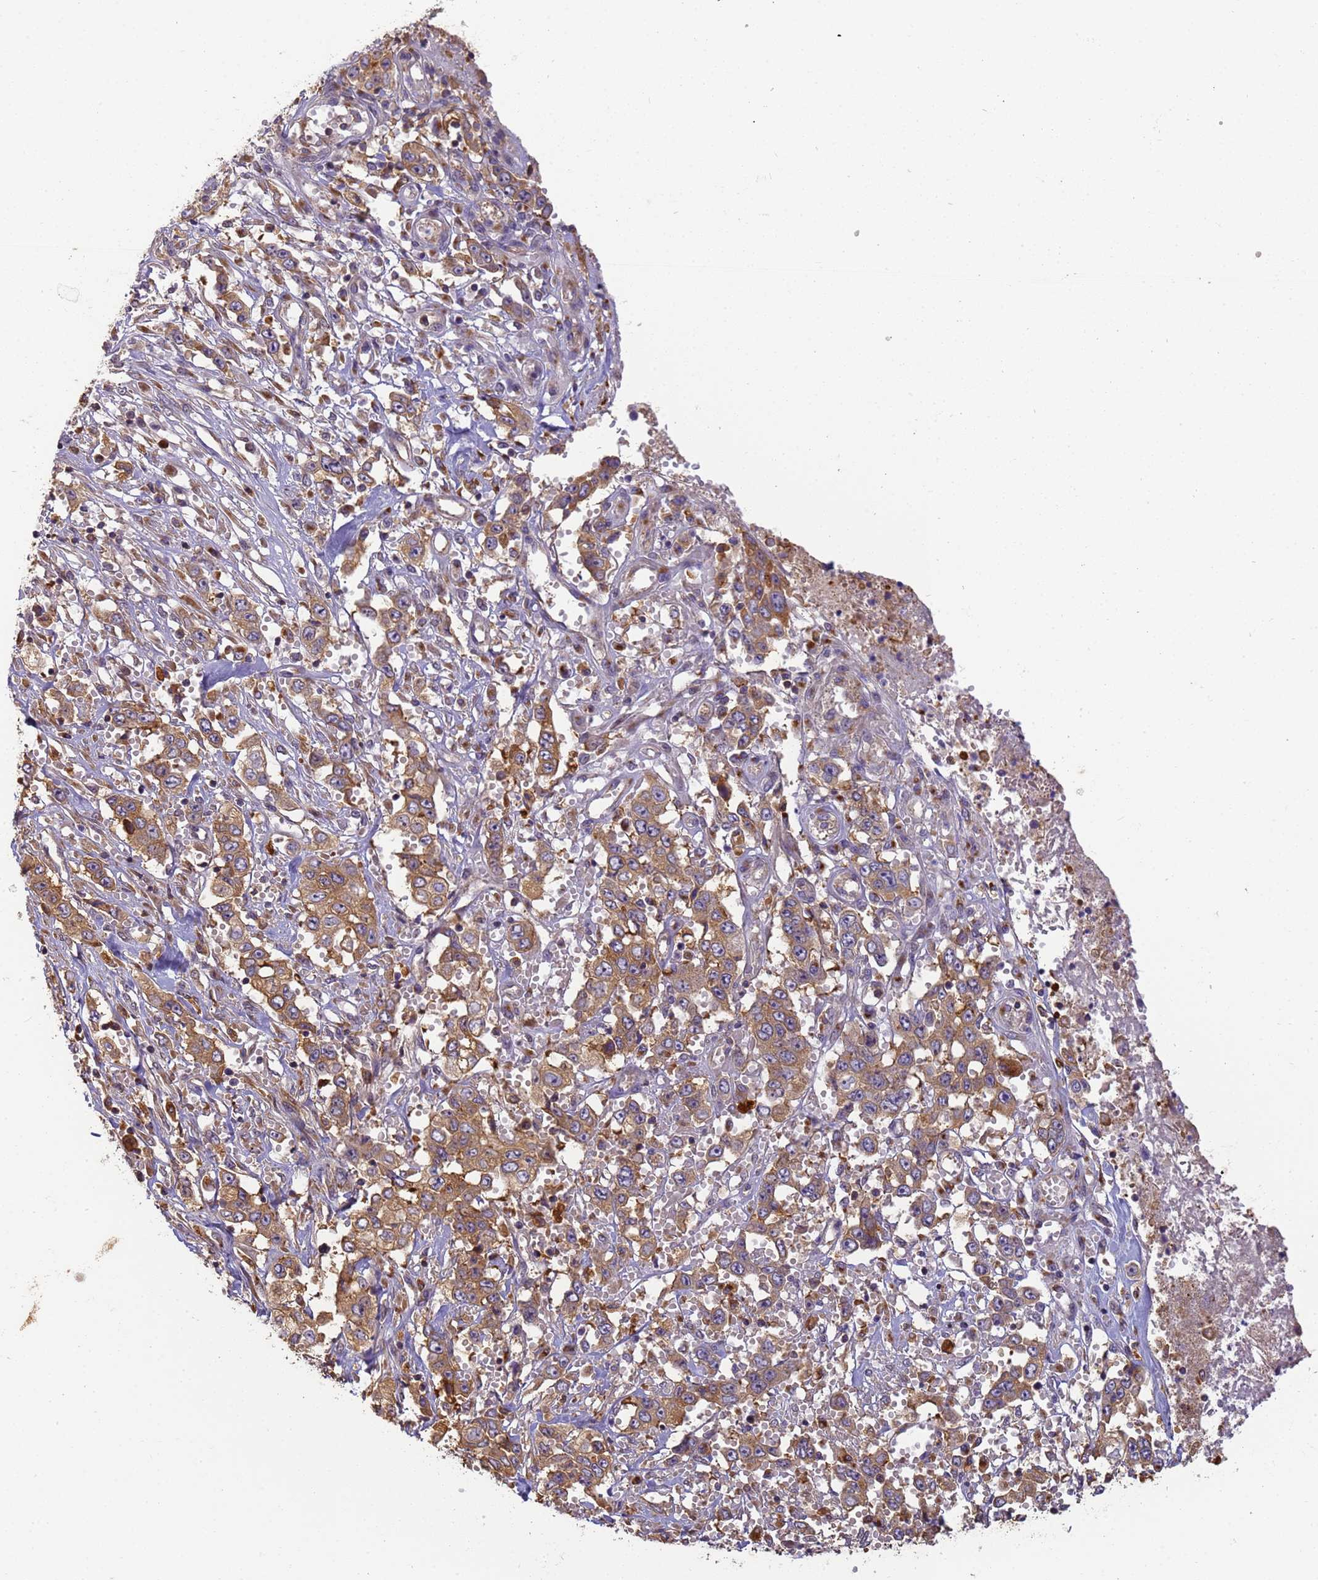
{"staining": {"intensity": "moderate", "quantity": ">75%", "location": "cytoplasmic/membranous"}, "tissue": "stomach cancer", "cell_type": "Tumor cells", "image_type": "cancer", "snomed": [{"axis": "morphology", "description": "Adenocarcinoma, NOS"}, {"axis": "topography", "description": "Stomach, upper"}], "caption": "Tumor cells display medium levels of moderate cytoplasmic/membranous positivity in about >75% of cells in stomach cancer (adenocarcinoma).", "gene": "M6PR", "patient": {"sex": "male", "age": 62}}